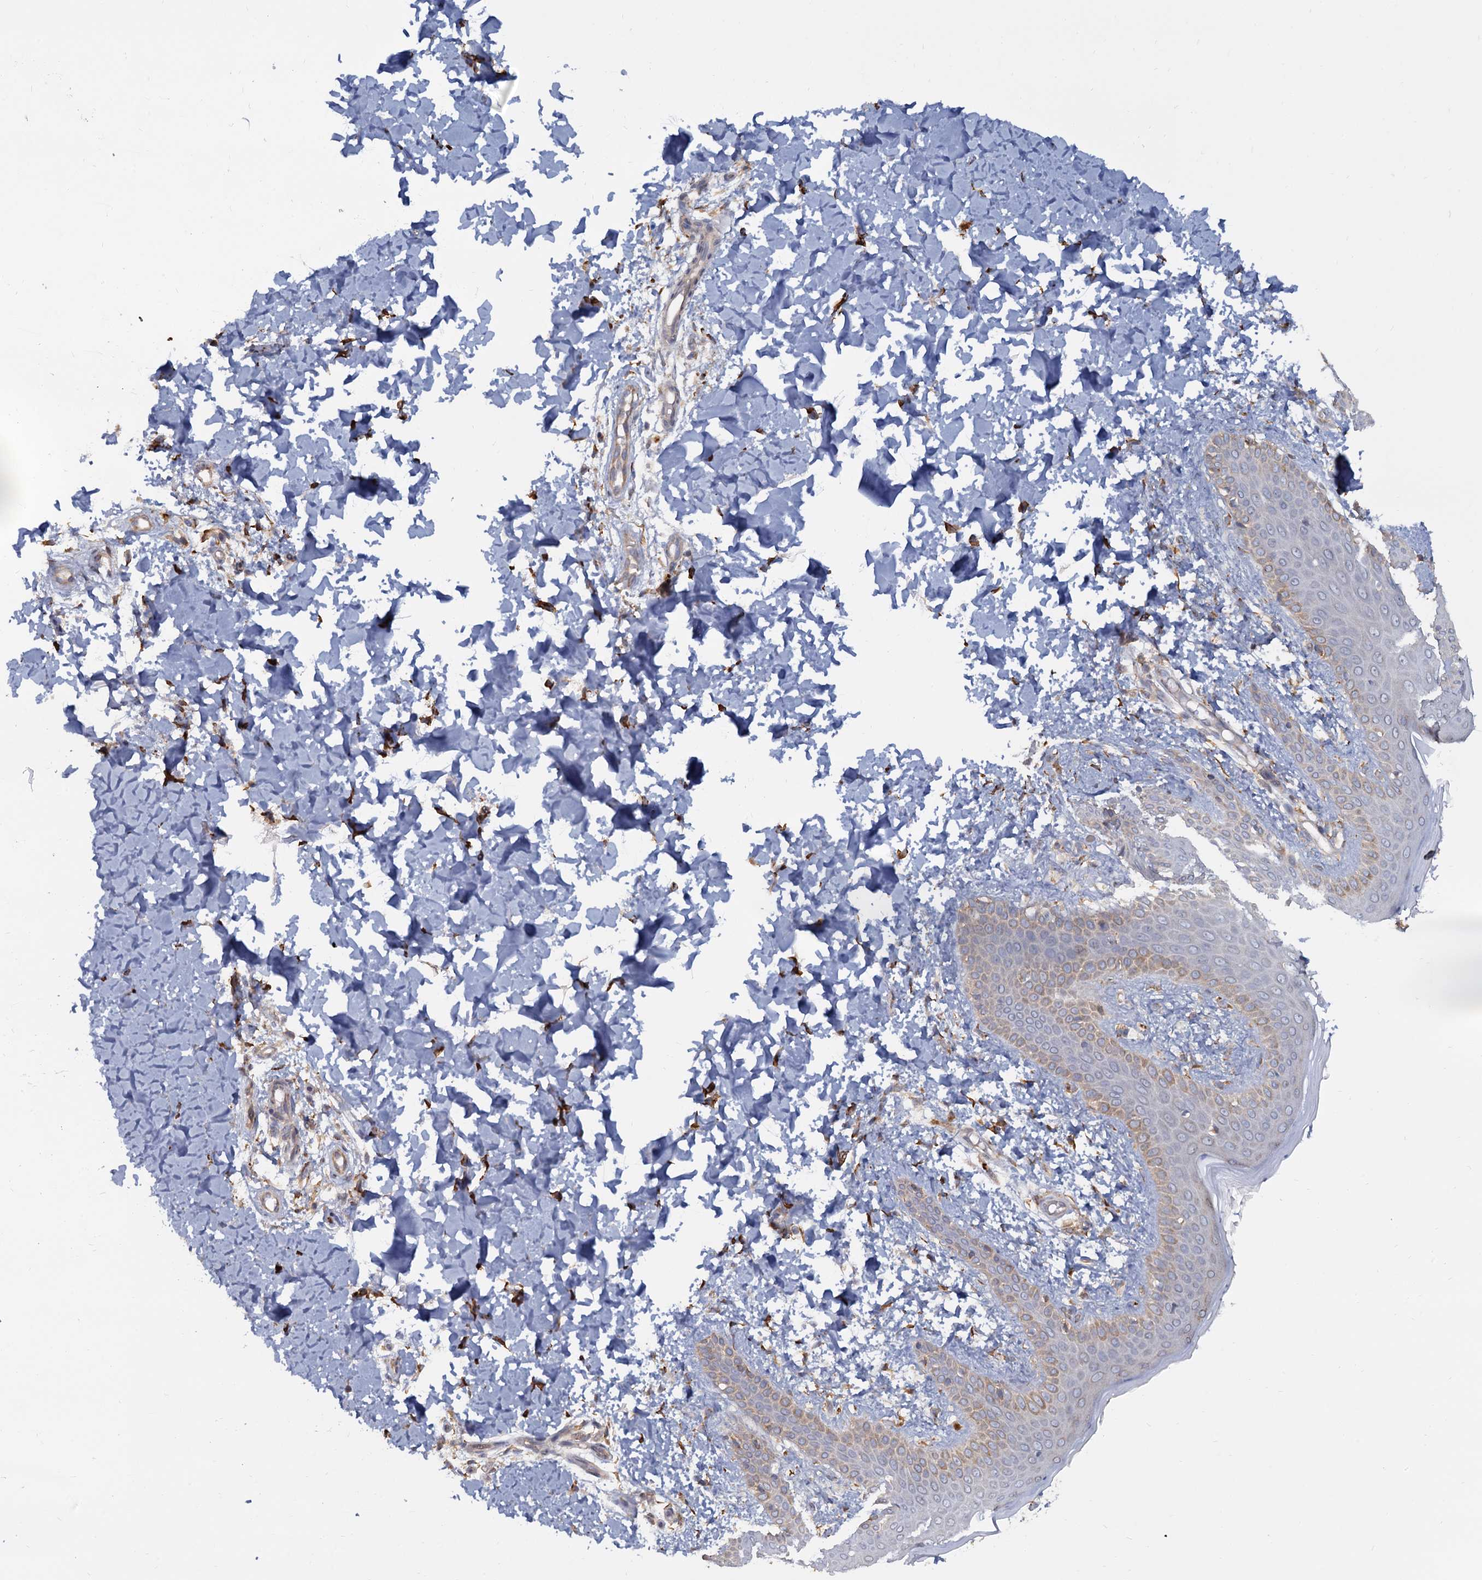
{"staining": {"intensity": "strong", "quantity": ">75%", "location": "cytoplasmic/membranous"}, "tissue": "skin", "cell_type": "Fibroblasts", "image_type": "normal", "snomed": [{"axis": "morphology", "description": "Normal tissue, NOS"}, {"axis": "topography", "description": "Skin"}], "caption": "A brown stain labels strong cytoplasmic/membranous staining of a protein in fibroblasts of benign skin. (Stains: DAB (3,3'-diaminobenzidine) in brown, nuclei in blue, Microscopy: brightfield microscopy at high magnification).", "gene": "LRRC51", "patient": {"sex": "male", "age": 36}}